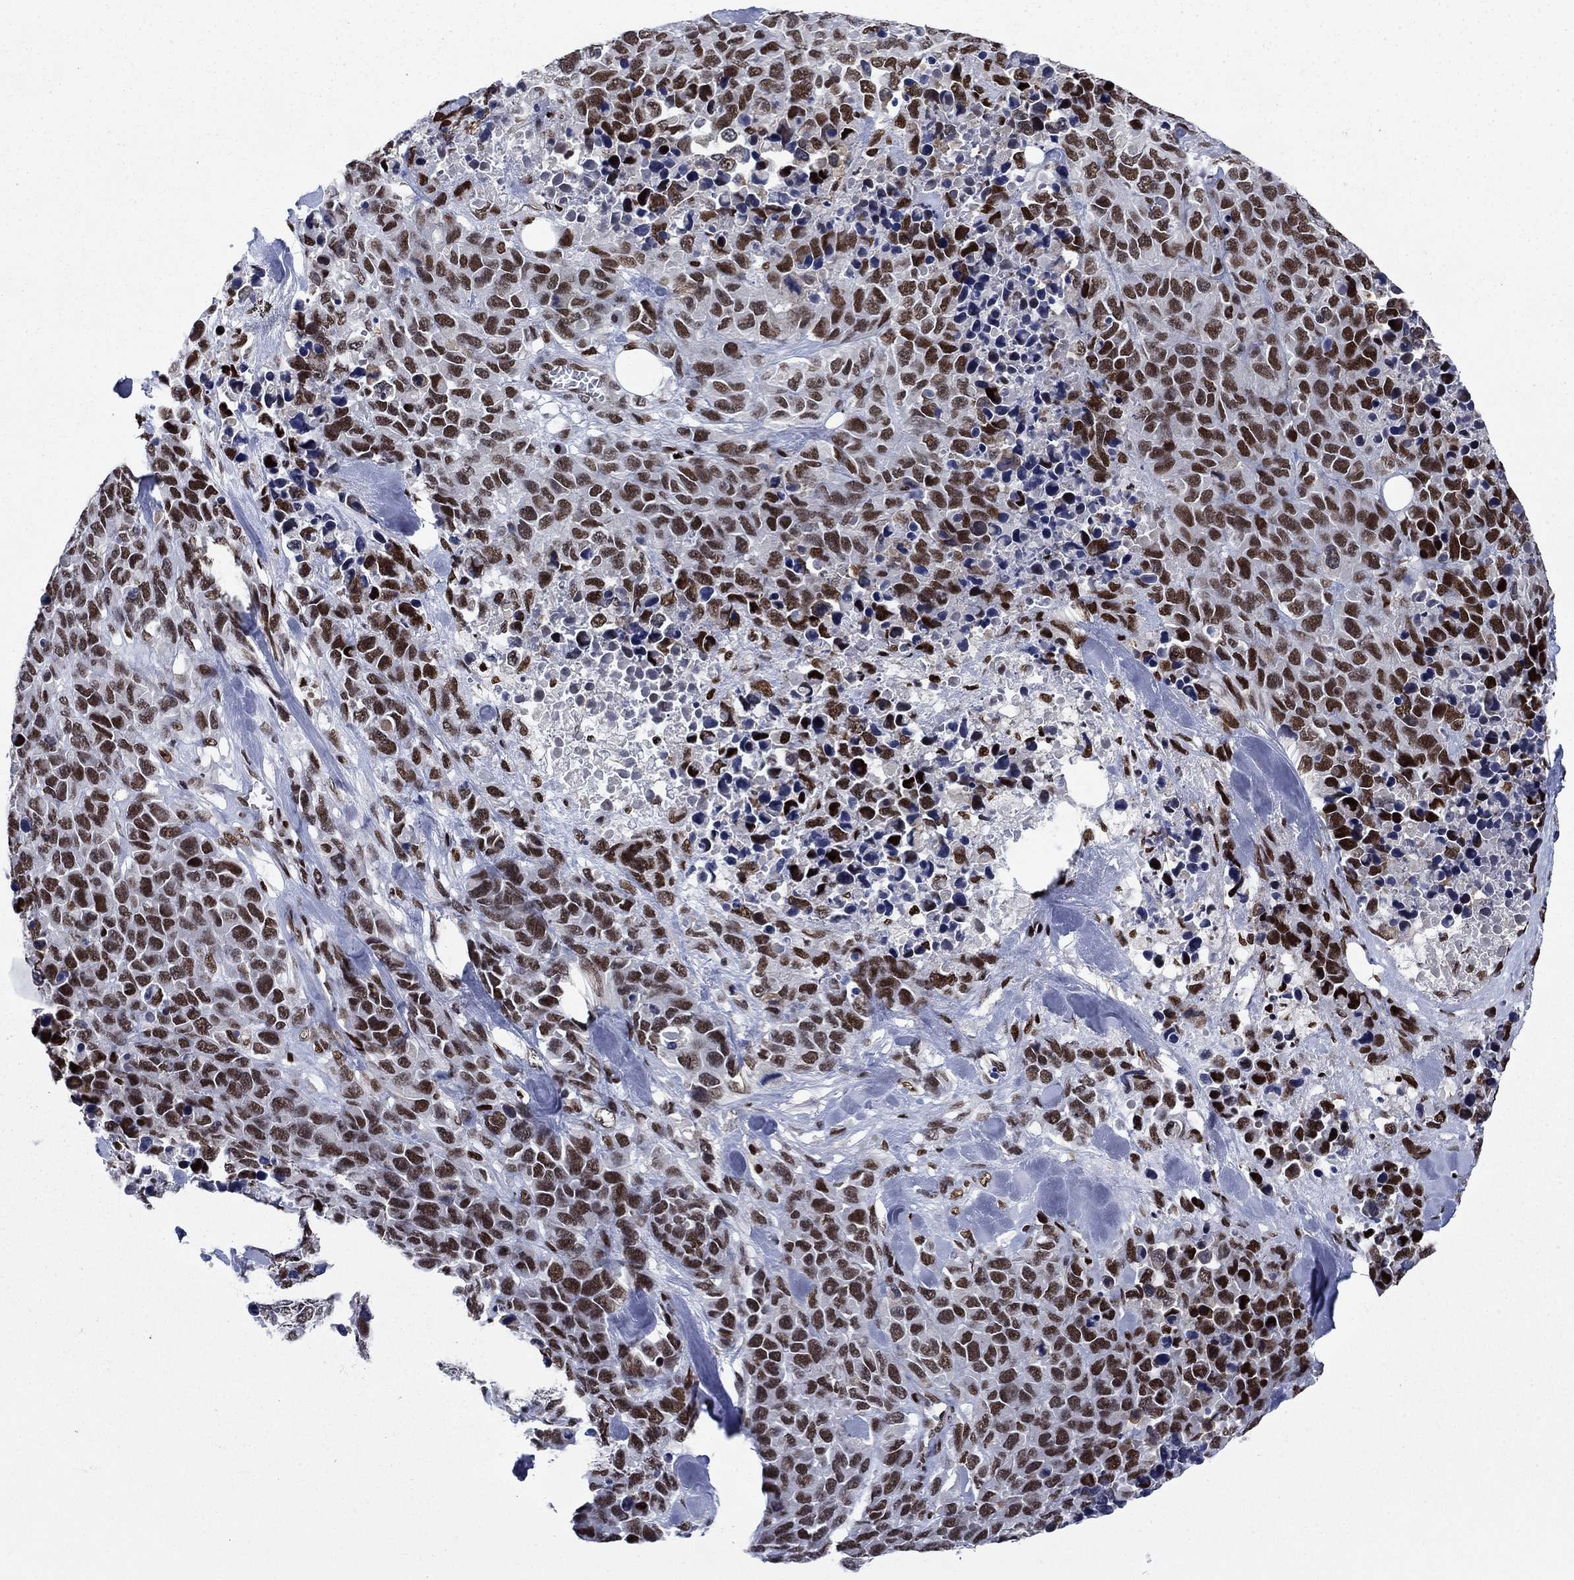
{"staining": {"intensity": "strong", "quantity": ">75%", "location": "nuclear"}, "tissue": "melanoma", "cell_type": "Tumor cells", "image_type": "cancer", "snomed": [{"axis": "morphology", "description": "Malignant melanoma, Metastatic site"}, {"axis": "topography", "description": "Skin"}], "caption": "IHC micrograph of human melanoma stained for a protein (brown), which demonstrates high levels of strong nuclear positivity in about >75% of tumor cells.", "gene": "RPRD1B", "patient": {"sex": "male", "age": 84}}